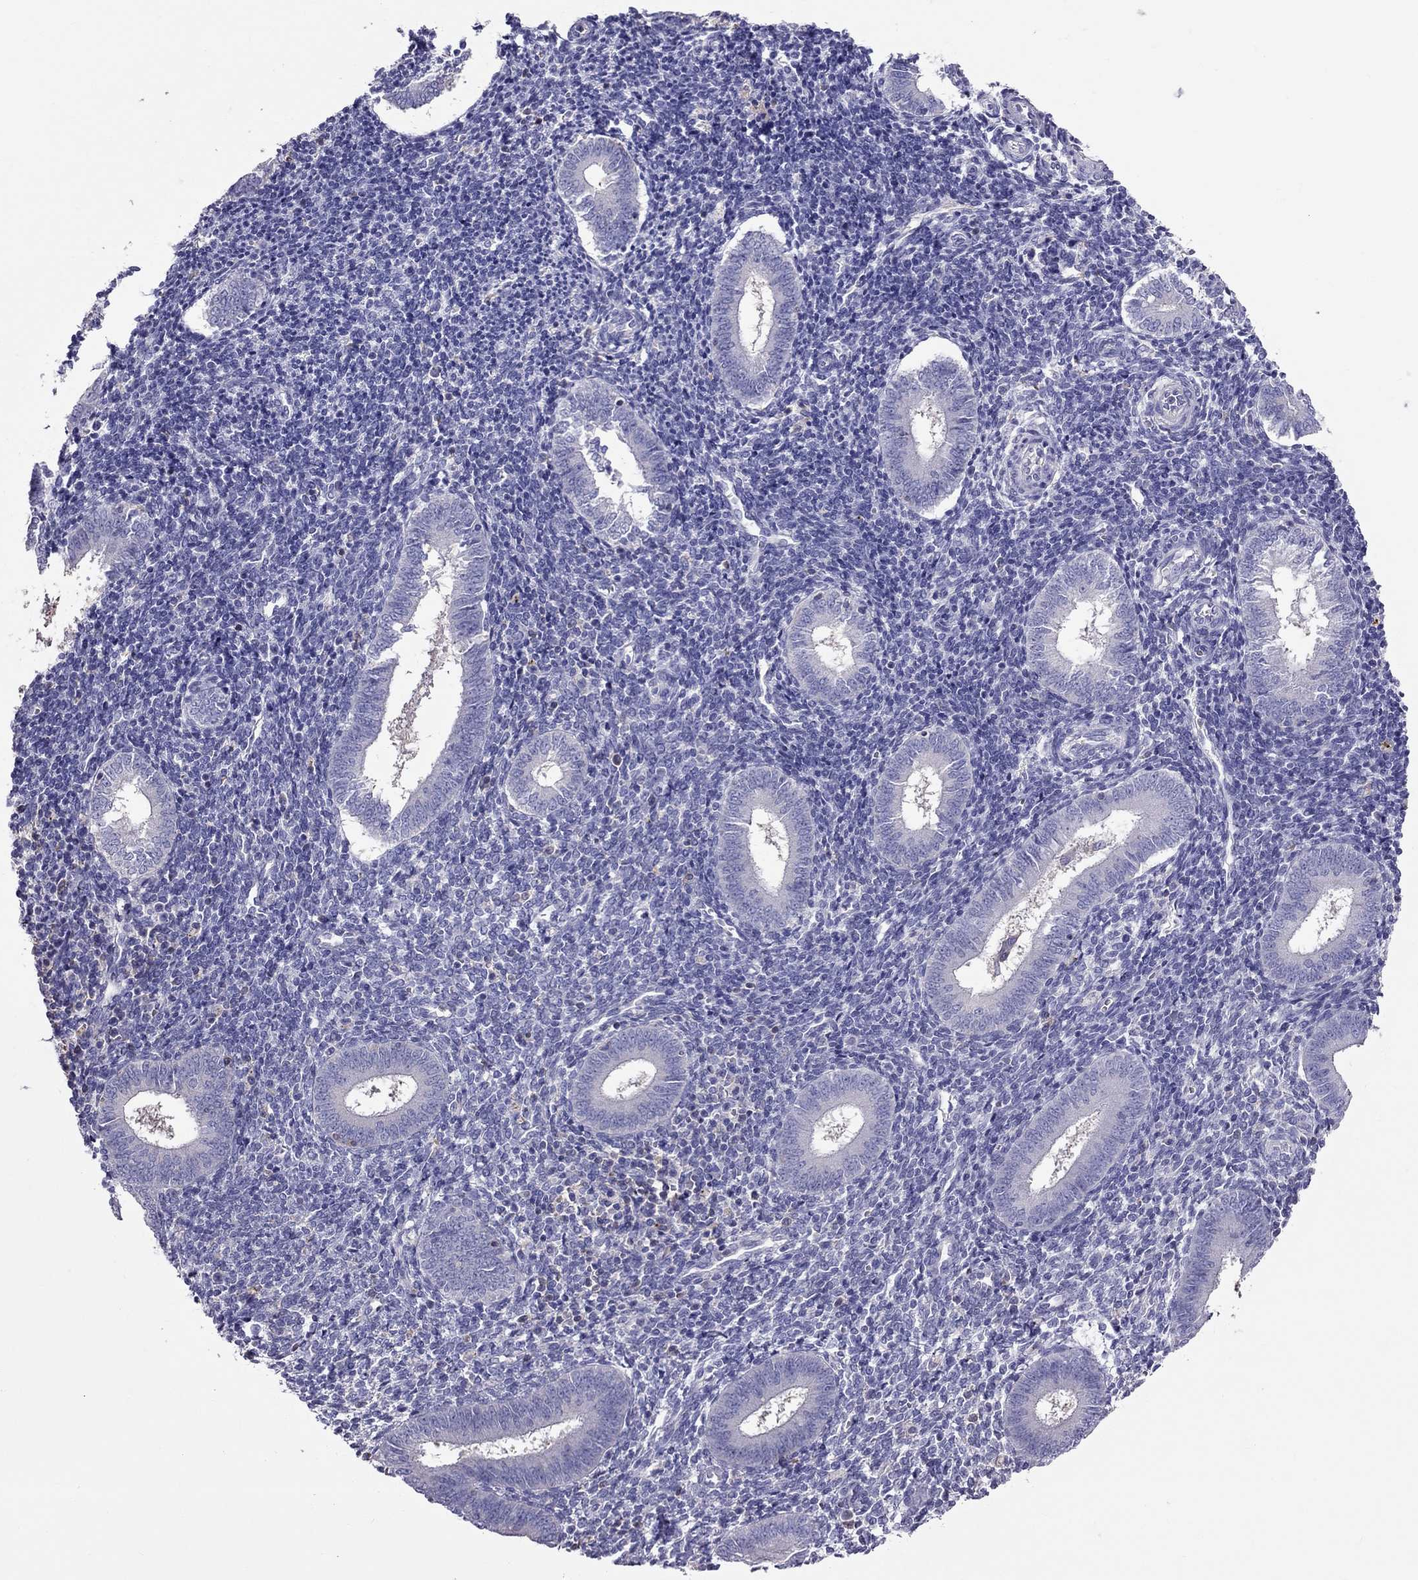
{"staining": {"intensity": "negative", "quantity": "none", "location": "none"}, "tissue": "endometrium", "cell_type": "Cells in endometrial stroma", "image_type": "normal", "snomed": [{"axis": "morphology", "description": "Normal tissue, NOS"}, {"axis": "topography", "description": "Endometrium"}], "caption": "IHC image of normal human endometrium stained for a protein (brown), which exhibits no positivity in cells in endometrial stroma. (Brightfield microscopy of DAB (3,3'-diaminobenzidine) IHC at high magnification).", "gene": "TEX22", "patient": {"sex": "female", "age": 25}}